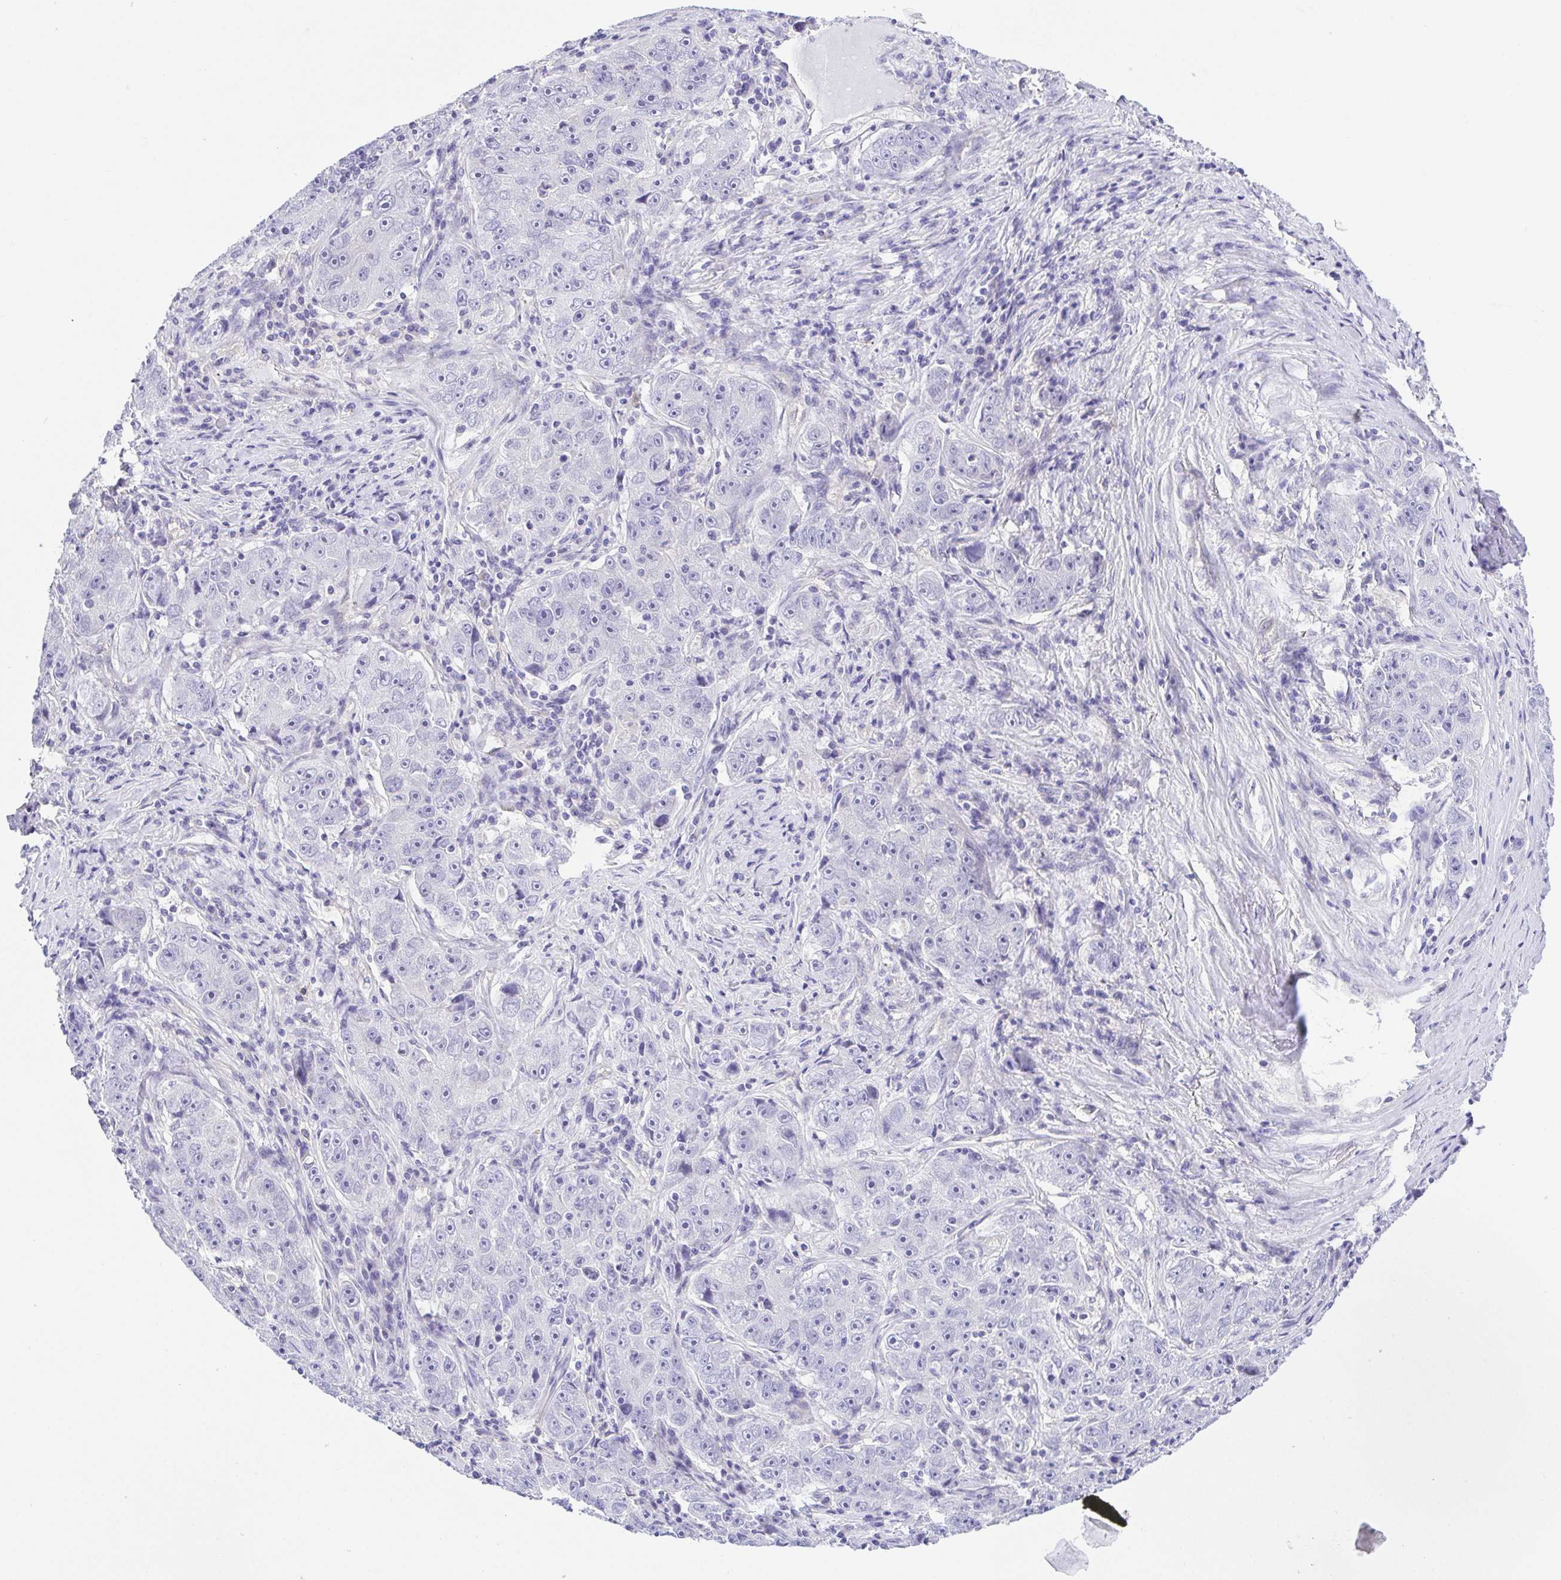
{"staining": {"intensity": "negative", "quantity": "none", "location": "none"}, "tissue": "lung cancer", "cell_type": "Tumor cells", "image_type": "cancer", "snomed": [{"axis": "morphology", "description": "Normal morphology"}, {"axis": "morphology", "description": "Adenocarcinoma, NOS"}, {"axis": "topography", "description": "Lymph node"}, {"axis": "topography", "description": "Lung"}], "caption": "Human lung cancer (adenocarcinoma) stained for a protein using immunohistochemistry displays no staining in tumor cells.", "gene": "KRTDAP", "patient": {"sex": "female", "age": 57}}